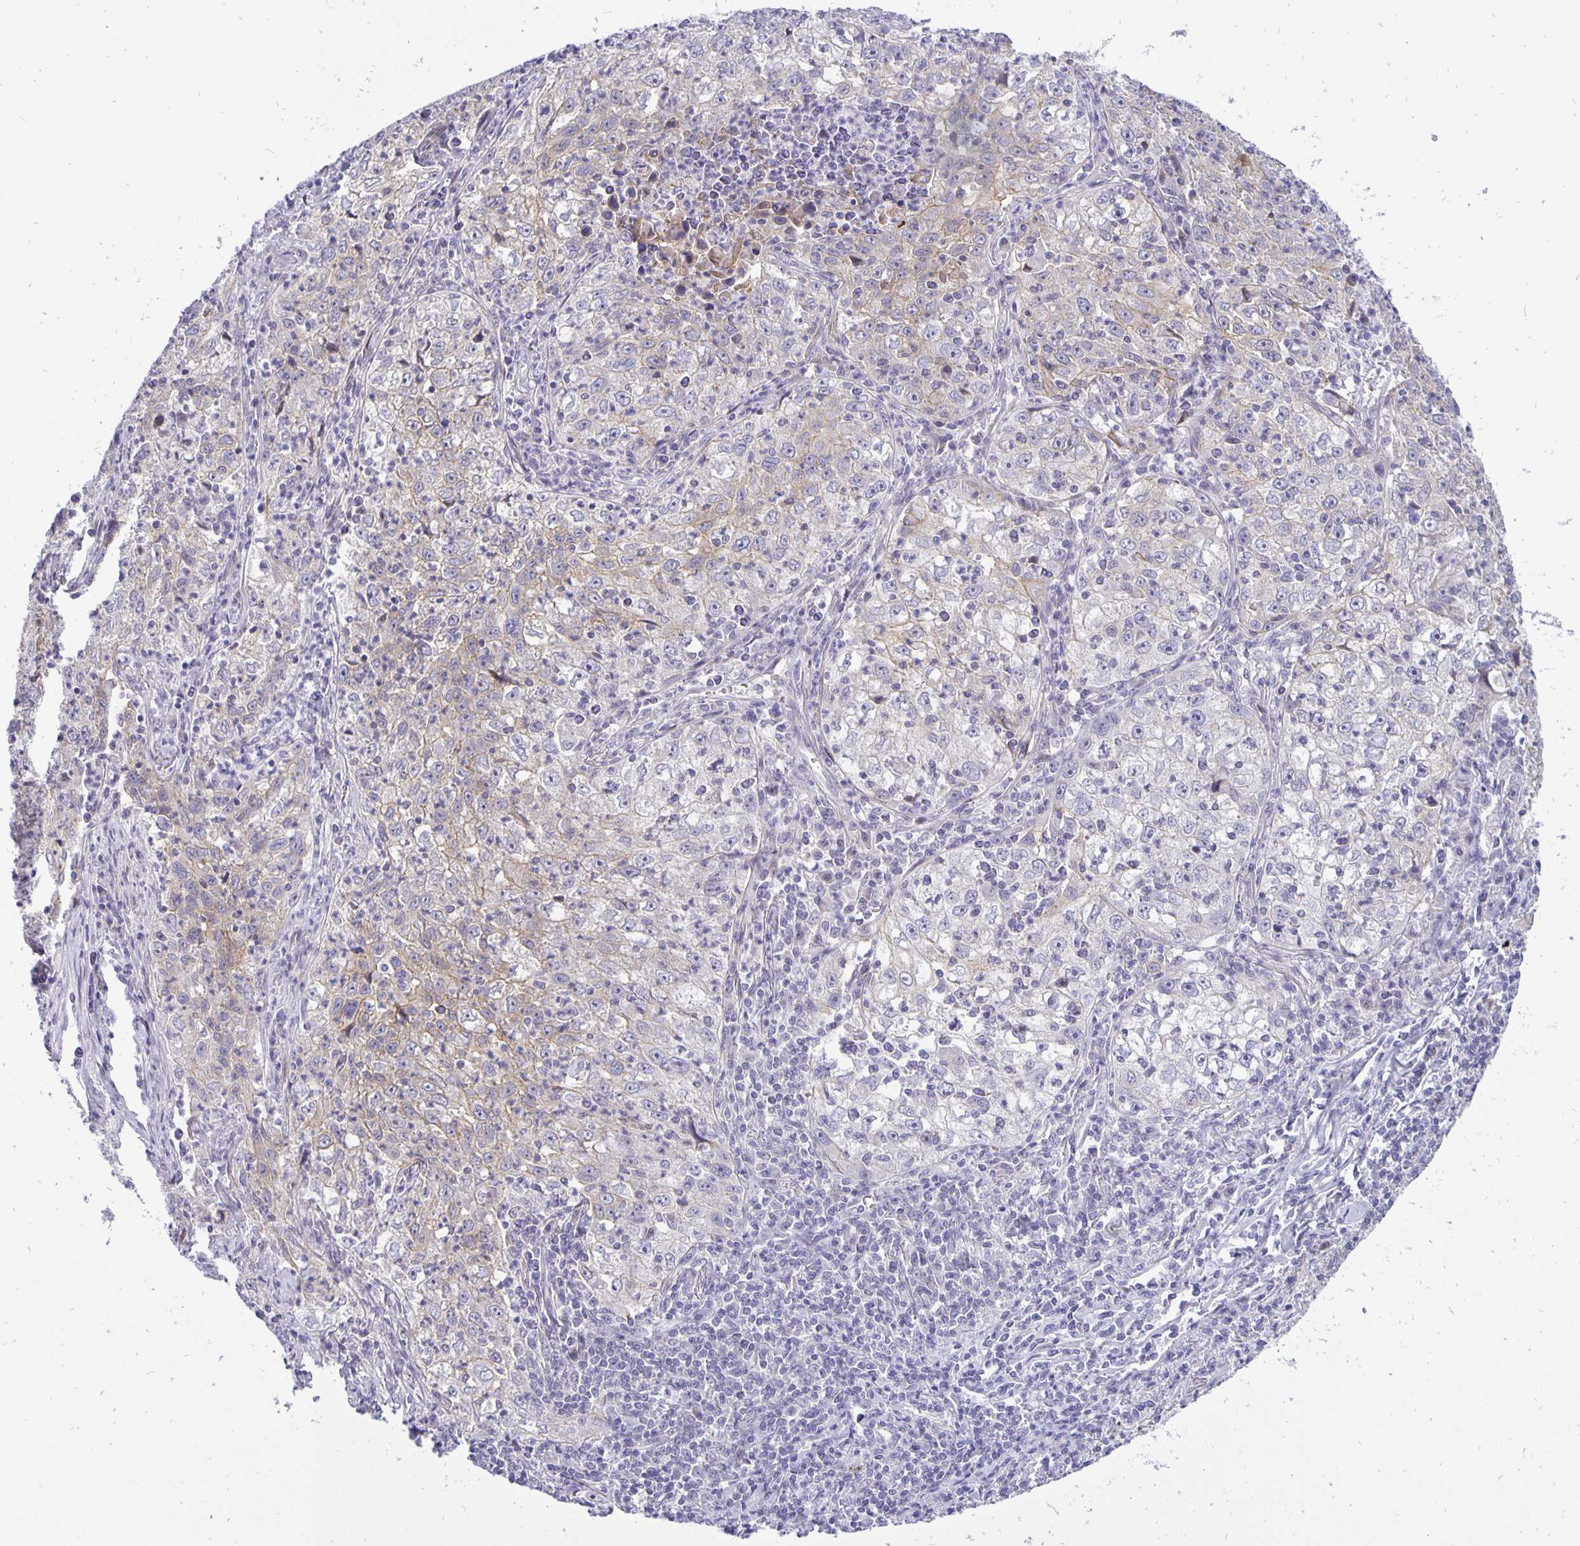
{"staining": {"intensity": "weak", "quantity": "<25%", "location": "cytoplasmic/membranous"}, "tissue": "lung cancer", "cell_type": "Tumor cells", "image_type": "cancer", "snomed": [{"axis": "morphology", "description": "Squamous cell carcinoma, NOS"}, {"axis": "topography", "description": "Lung"}], "caption": "The immunohistochemistry photomicrograph has no significant expression in tumor cells of lung cancer (squamous cell carcinoma) tissue.", "gene": "ERBB2", "patient": {"sex": "male", "age": 71}}